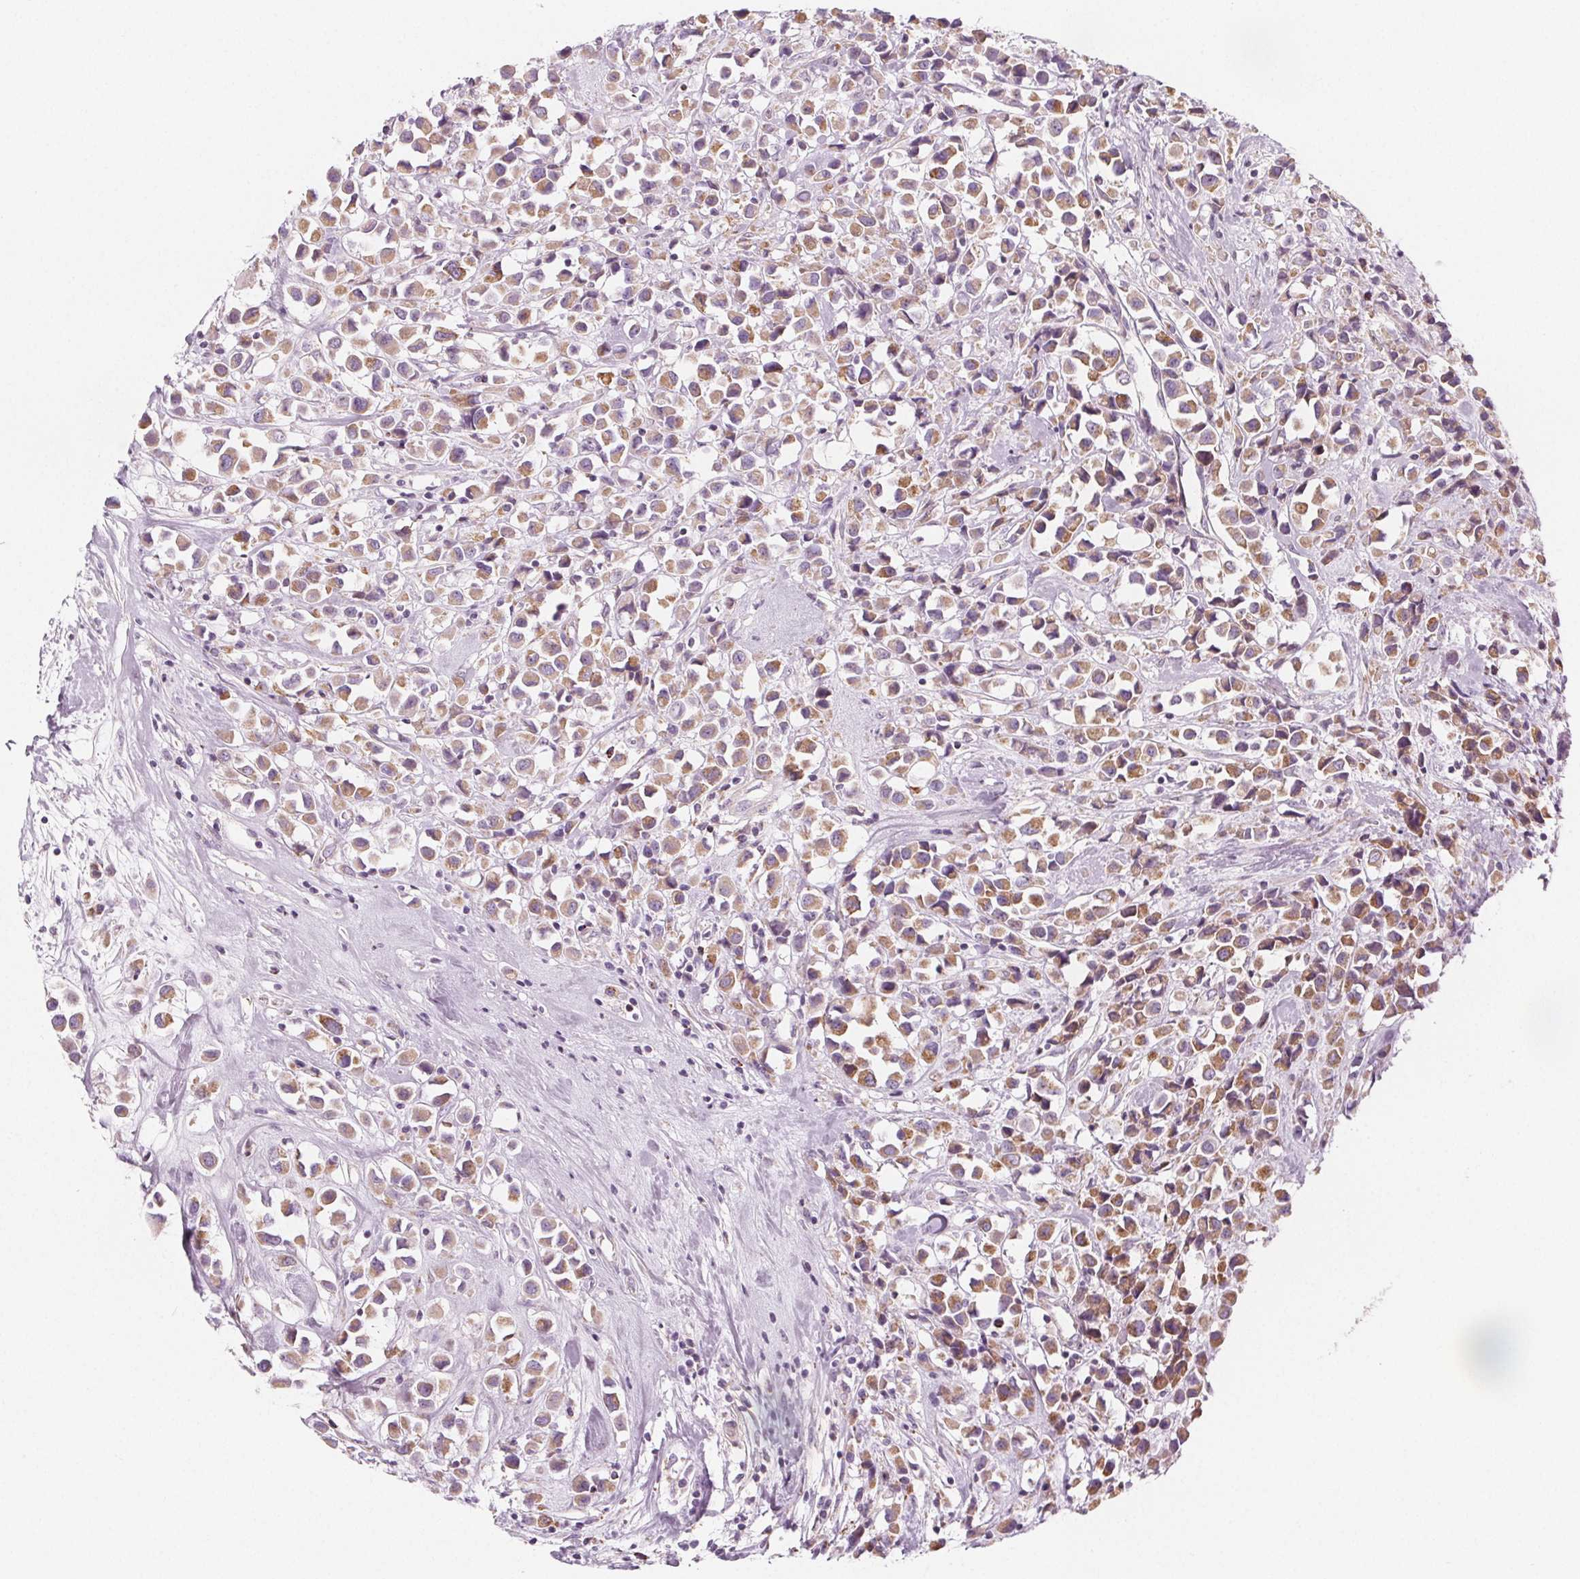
{"staining": {"intensity": "moderate", "quantity": ">75%", "location": "cytoplasmic/membranous"}, "tissue": "breast cancer", "cell_type": "Tumor cells", "image_type": "cancer", "snomed": [{"axis": "morphology", "description": "Duct carcinoma"}, {"axis": "topography", "description": "Breast"}], "caption": "IHC staining of breast cancer (invasive ductal carcinoma), which shows medium levels of moderate cytoplasmic/membranous staining in about >75% of tumor cells indicating moderate cytoplasmic/membranous protein positivity. The staining was performed using DAB (brown) for protein detection and nuclei were counterstained in hematoxylin (blue).", "gene": "IL17C", "patient": {"sex": "female", "age": 61}}